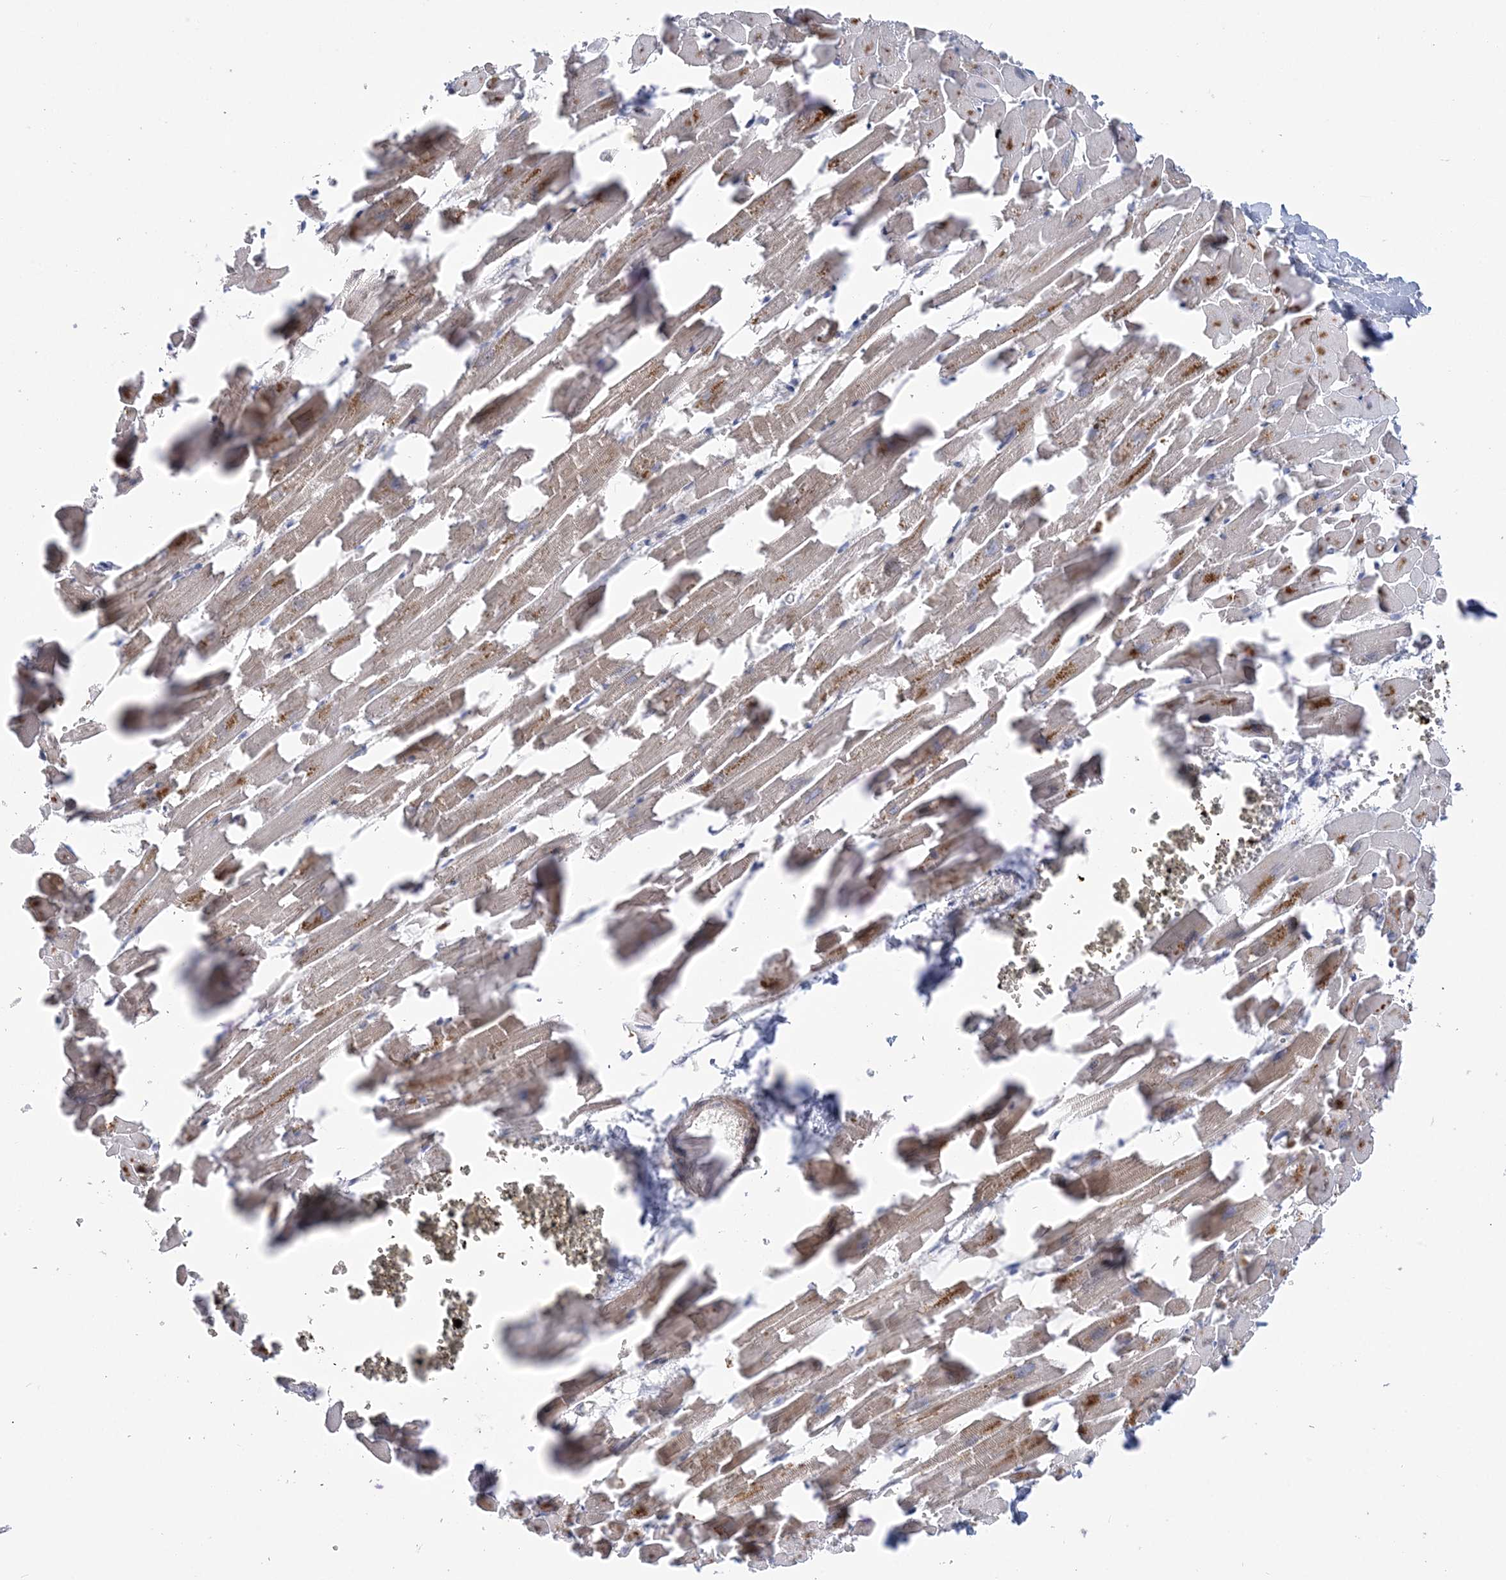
{"staining": {"intensity": "moderate", "quantity": ">75%", "location": "cytoplasmic/membranous"}, "tissue": "heart muscle", "cell_type": "Cardiomyocytes", "image_type": "normal", "snomed": [{"axis": "morphology", "description": "Normal tissue, NOS"}, {"axis": "topography", "description": "Heart"}], "caption": "Protein analysis of benign heart muscle demonstrates moderate cytoplasmic/membranous positivity in approximately >75% of cardiomyocytes. The staining was performed using DAB (3,3'-diaminobenzidine) to visualize the protein expression in brown, while the nuclei were stained in blue with hematoxylin (Magnification: 20x).", "gene": "MMADHC", "patient": {"sex": "female", "age": 64}}